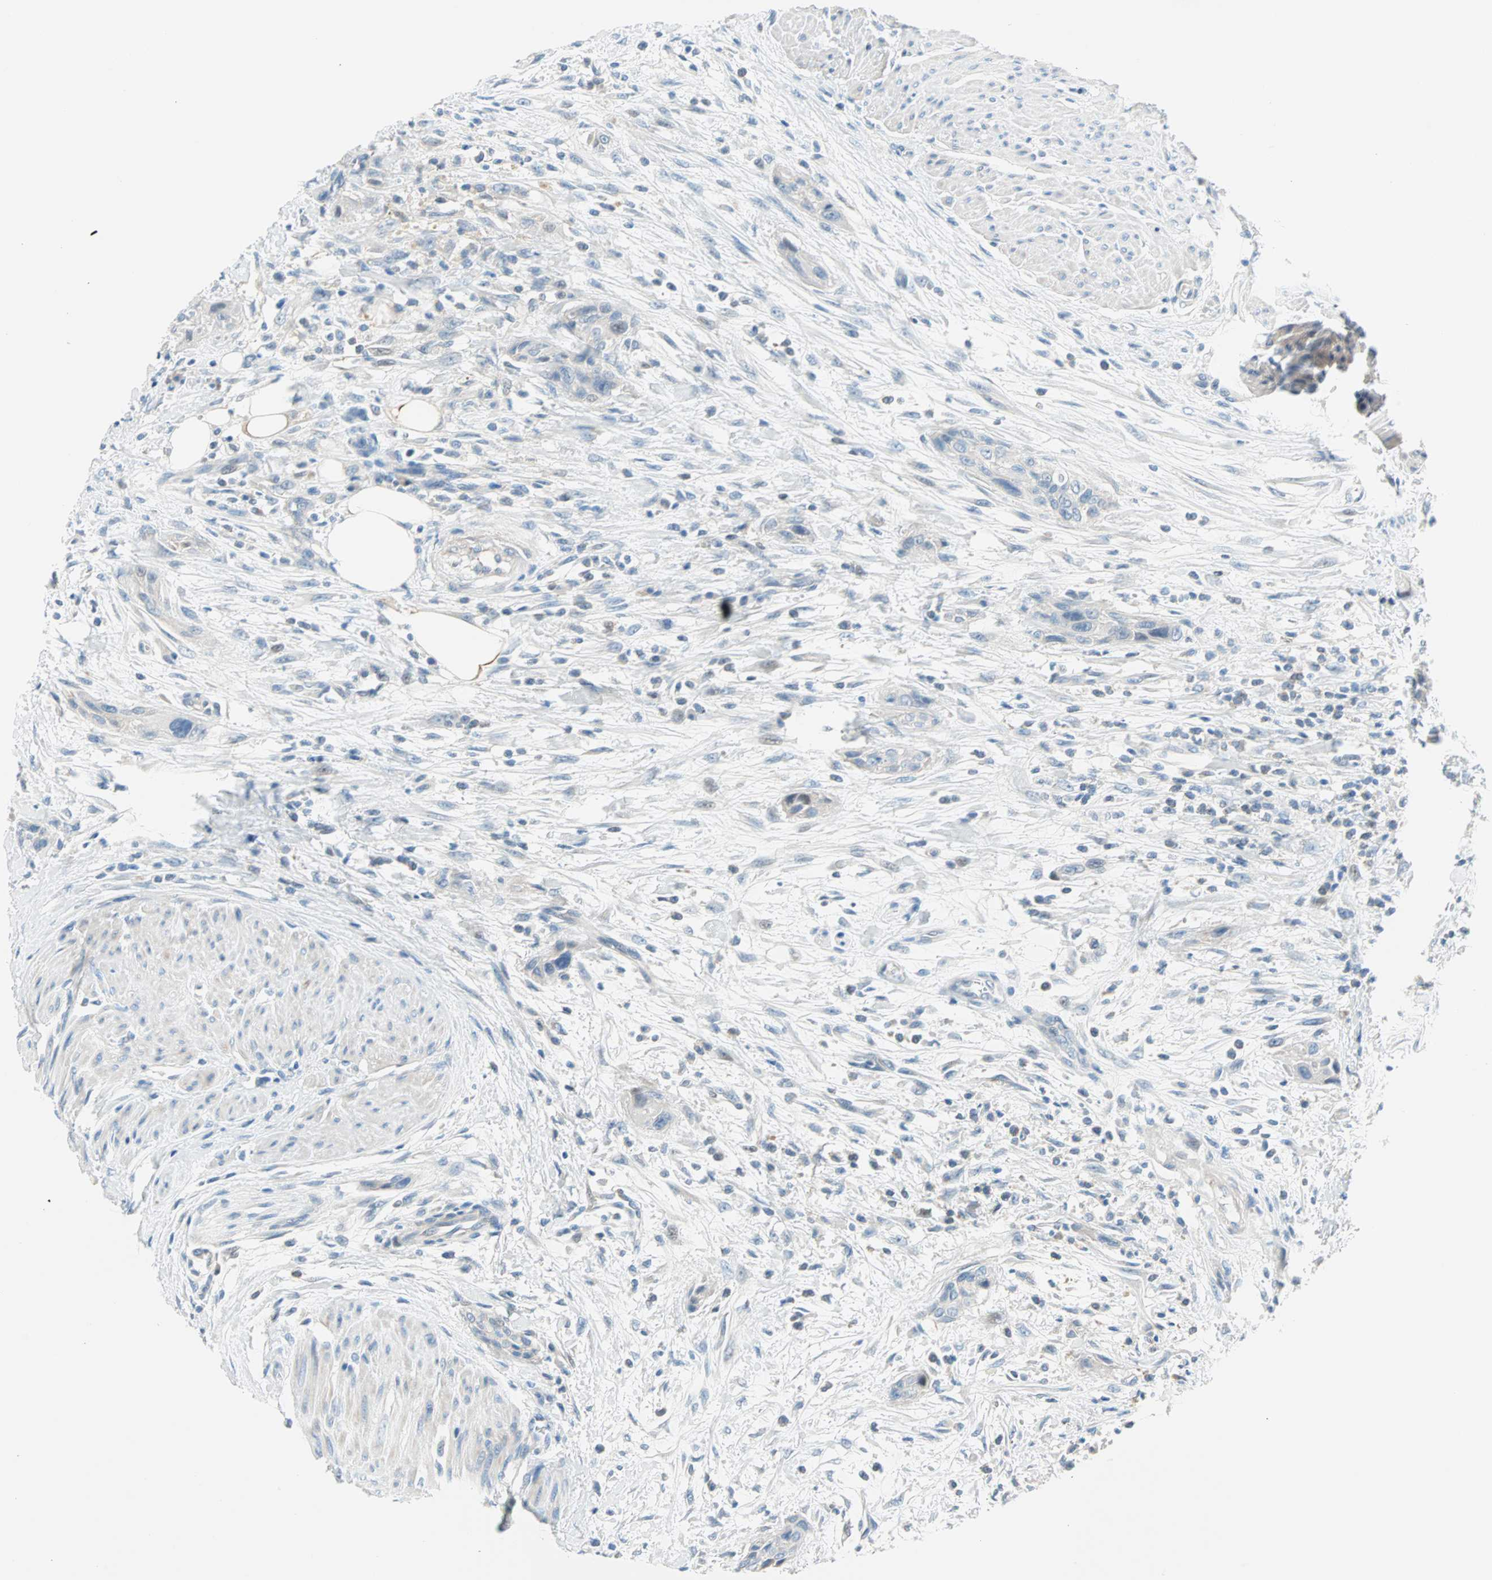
{"staining": {"intensity": "negative", "quantity": "none", "location": "none"}, "tissue": "urothelial cancer", "cell_type": "Tumor cells", "image_type": "cancer", "snomed": [{"axis": "morphology", "description": "Urothelial carcinoma, High grade"}, {"axis": "topography", "description": "Urinary bladder"}], "caption": "IHC of high-grade urothelial carcinoma shows no positivity in tumor cells.", "gene": "TMEM163", "patient": {"sex": "male", "age": 35}}